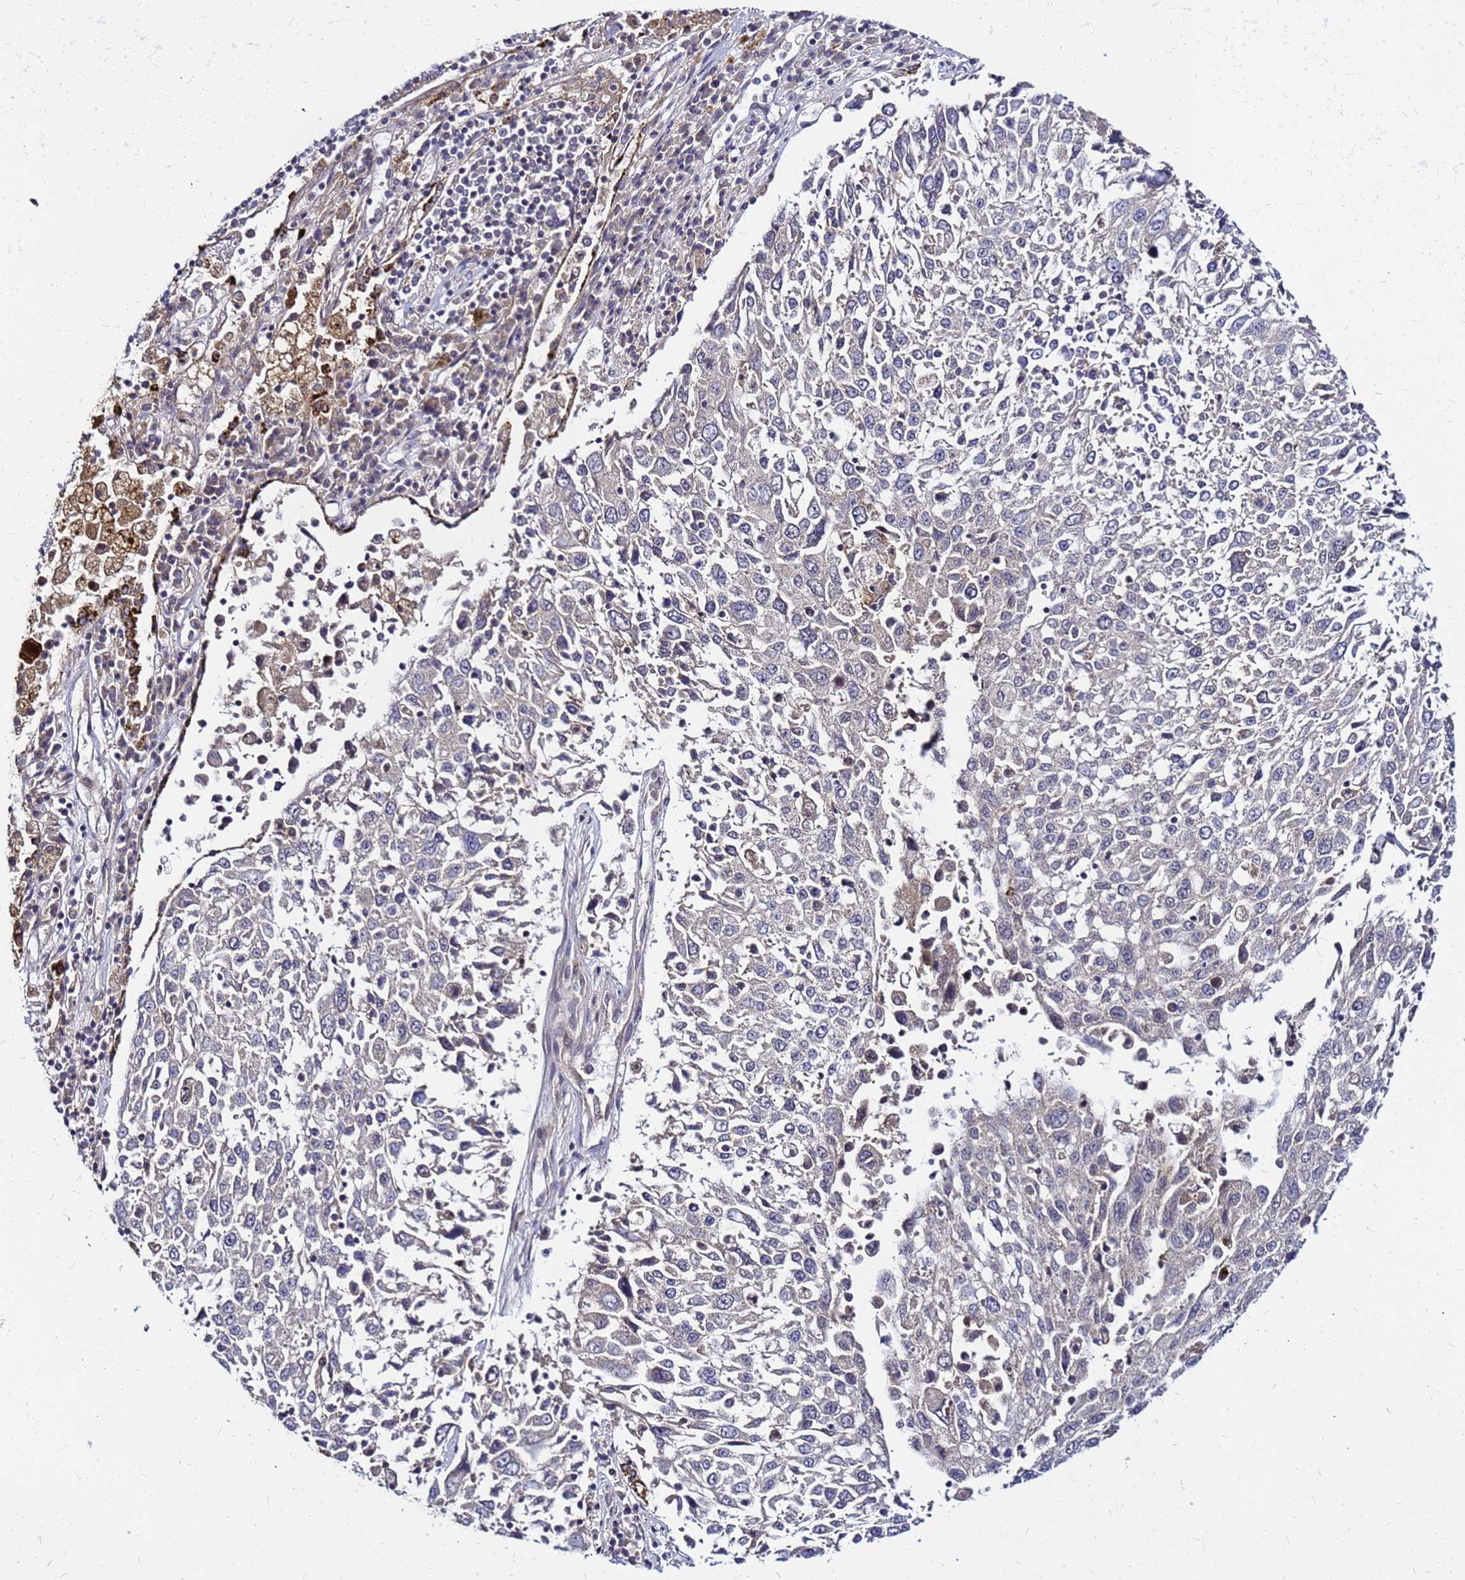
{"staining": {"intensity": "negative", "quantity": "none", "location": "none"}, "tissue": "lung cancer", "cell_type": "Tumor cells", "image_type": "cancer", "snomed": [{"axis": "morphology", "description": "Squamous cell carcinoma, NOS"}, {"axis": "topography", "description": "Lung"}], "caption": "IHC micrograph of human lung cancer (squamous cell carcinoma) stained for a protein (brown), which demonstrates no staining in tumor cells. (DAB (3,3'-diaminobenzidine) immunohistochemistry, high magnification).", "gene": "SAT1", "patient": {"sex": "male", "age": 65}}